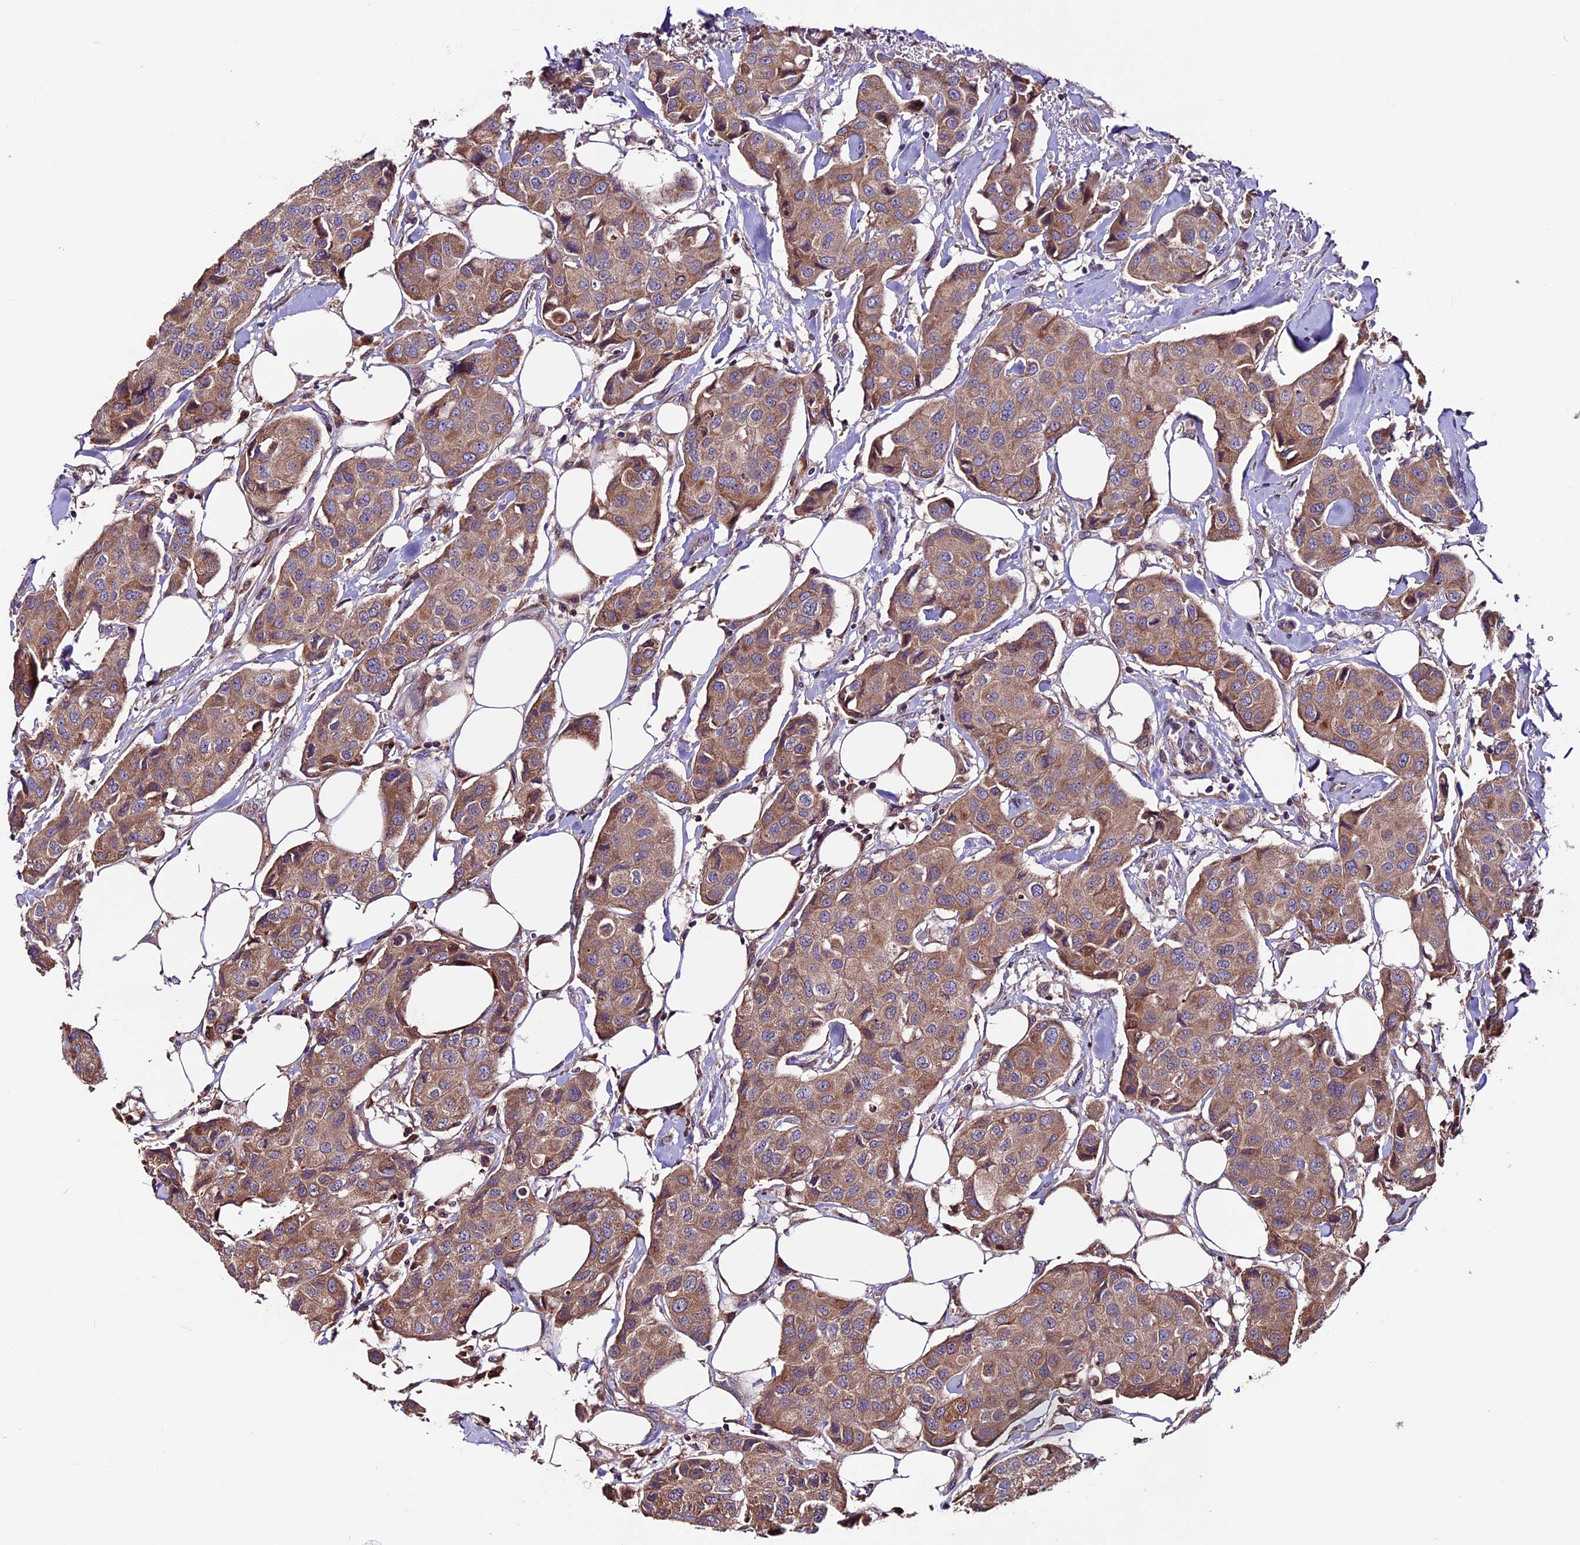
{"staining": {"intensity": "moderate", "quantity": ">75%", "location": "cytoplasmic/membranous"}, "tissue": "breast cancer", "cell_type": "Tumor cells", "image_type": "cancer", "snomed": [{"axis": "morphology", "description": "Duct carcinoma"}, {"axis": "topography", "description": "Breast"}], "caption": "Immunohistochemical staining of breast cancer demonstrates medium levels of moderate cytoplasmic/membranous positivity in about >75% of tumor cells.", "gene": "ZNF598", "patient": {"sex": "female", "age": 80}}